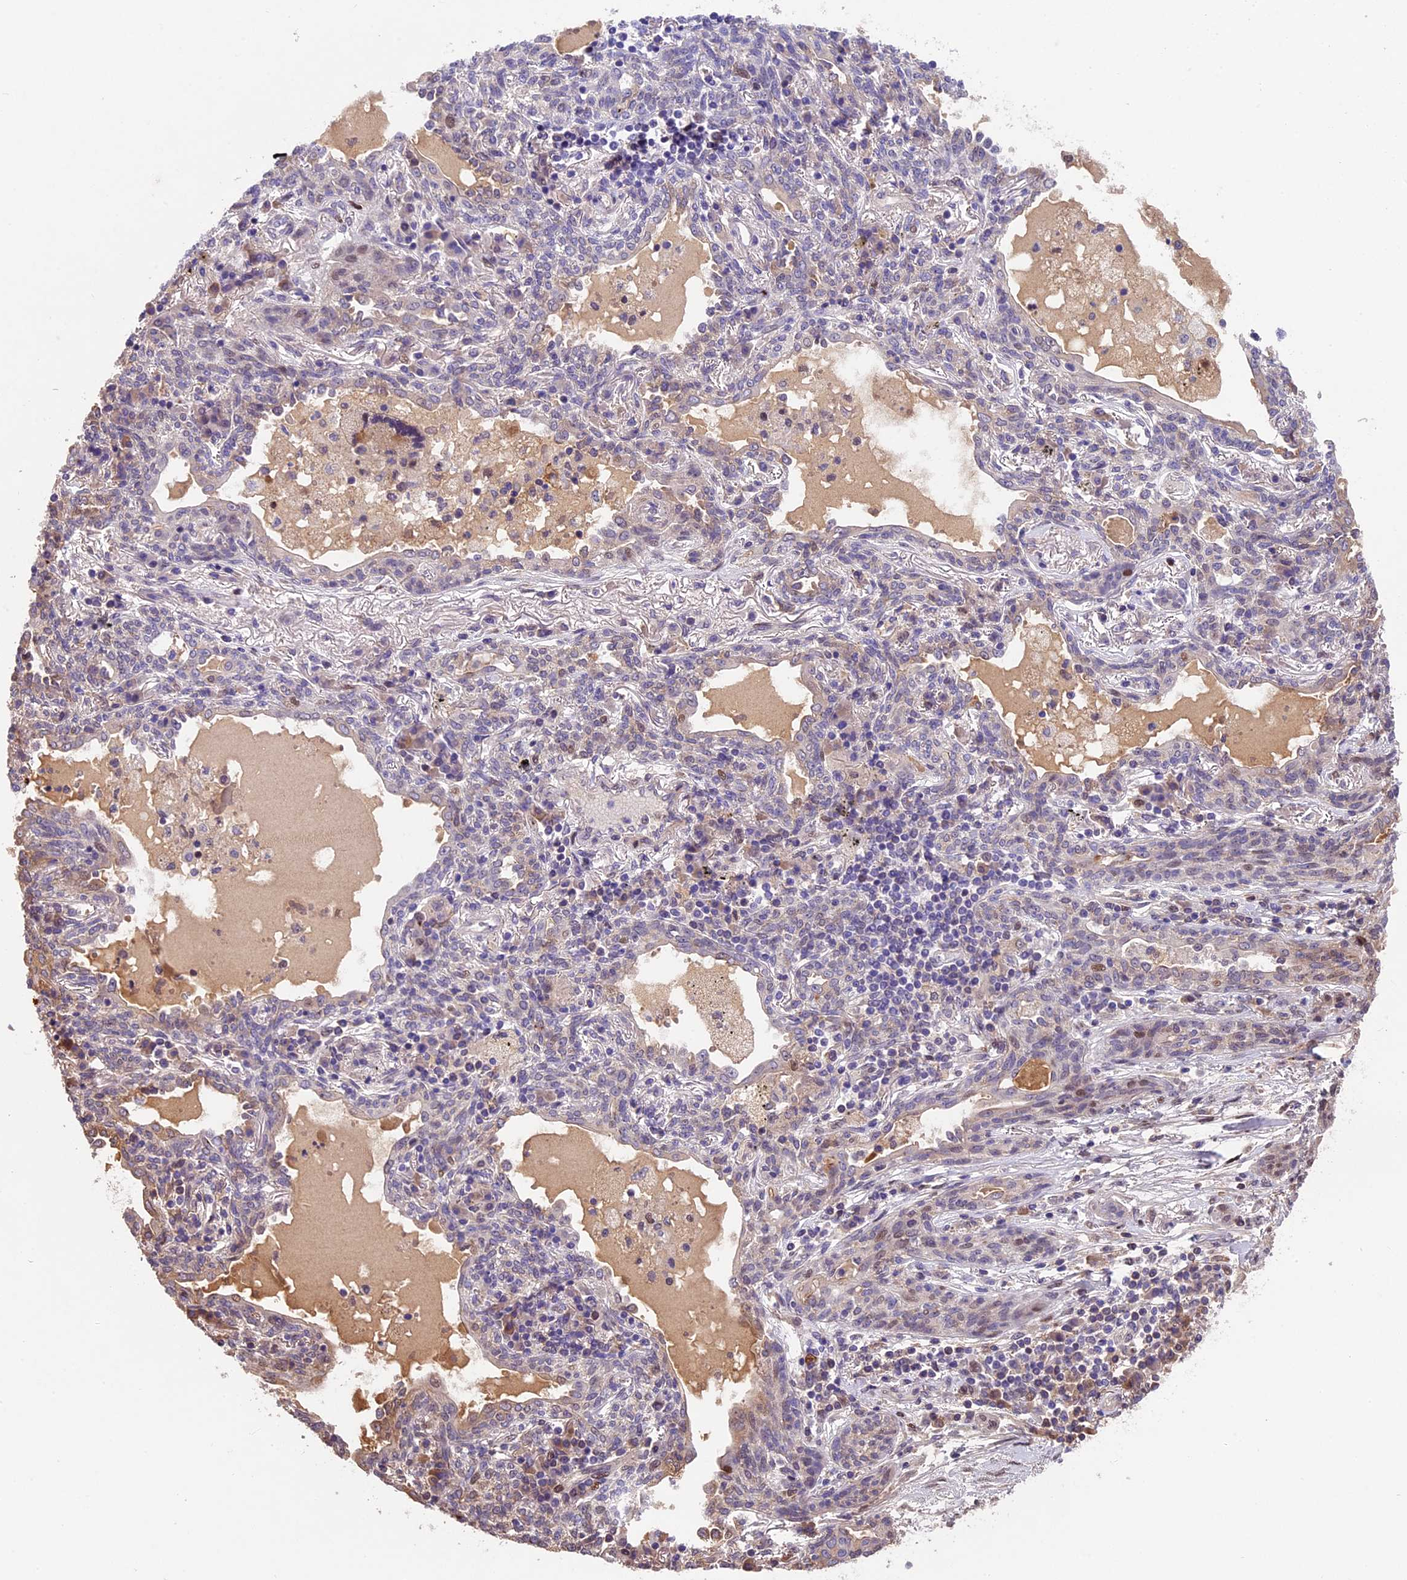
{"staining": {"intensity": "weak", "quantity": "<25%", "location": "nuclear"}, "tissue": "lung cancer", "cell_type": "Tumor cells", "image_type": "cancer", "snomed": [{"axis": "morphology", "description": "Squamous cell carcinoma, NOS"}, {"axis": "topography", "description": "Lung"}], "caption": "Photomicrograph shows no protein staining in tumor cells of lung squamous cell carcinoma tissue. (DAB IHC, high magnification).", "gene": "CCSER1", "patient": {"sex": "female", "age": 70}}